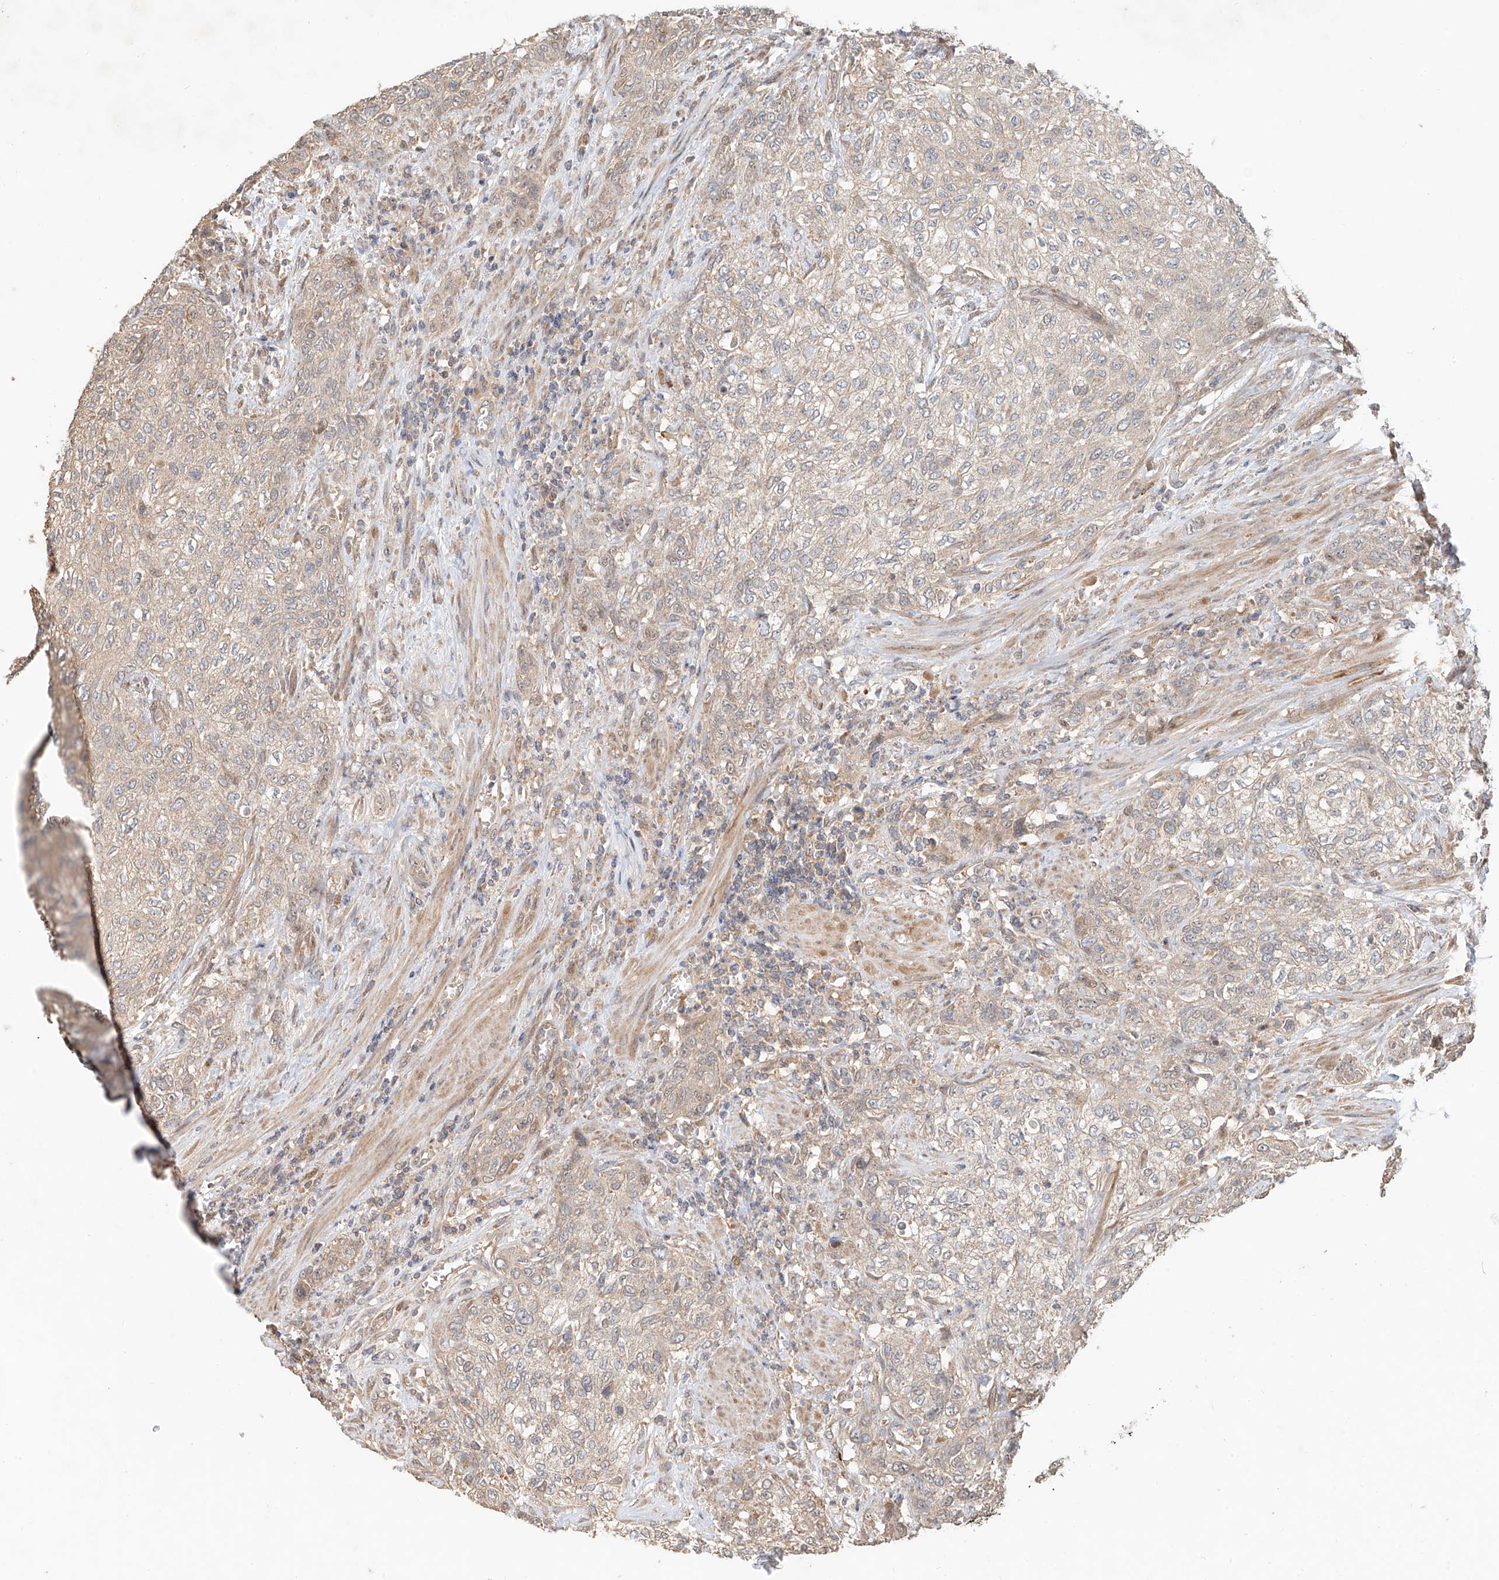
{"staining": {"intensity": "negative", "quantity": "none", "location": "none"}, "tissue": "urothelial cancer", "cell_type": "Tumor cells", "image_type": "cancer", "snomed": [{"axis": "morphology", "description": "Urothelial carcinoma, High grade"}, {"axis": "topography", "description": "Urinary bladder"}], "caption": "An image of human urothelial cancer is negative for staining in tumor cells.", "gene": "TMEM61", "patient": {"sex": "male", "age": 35}}